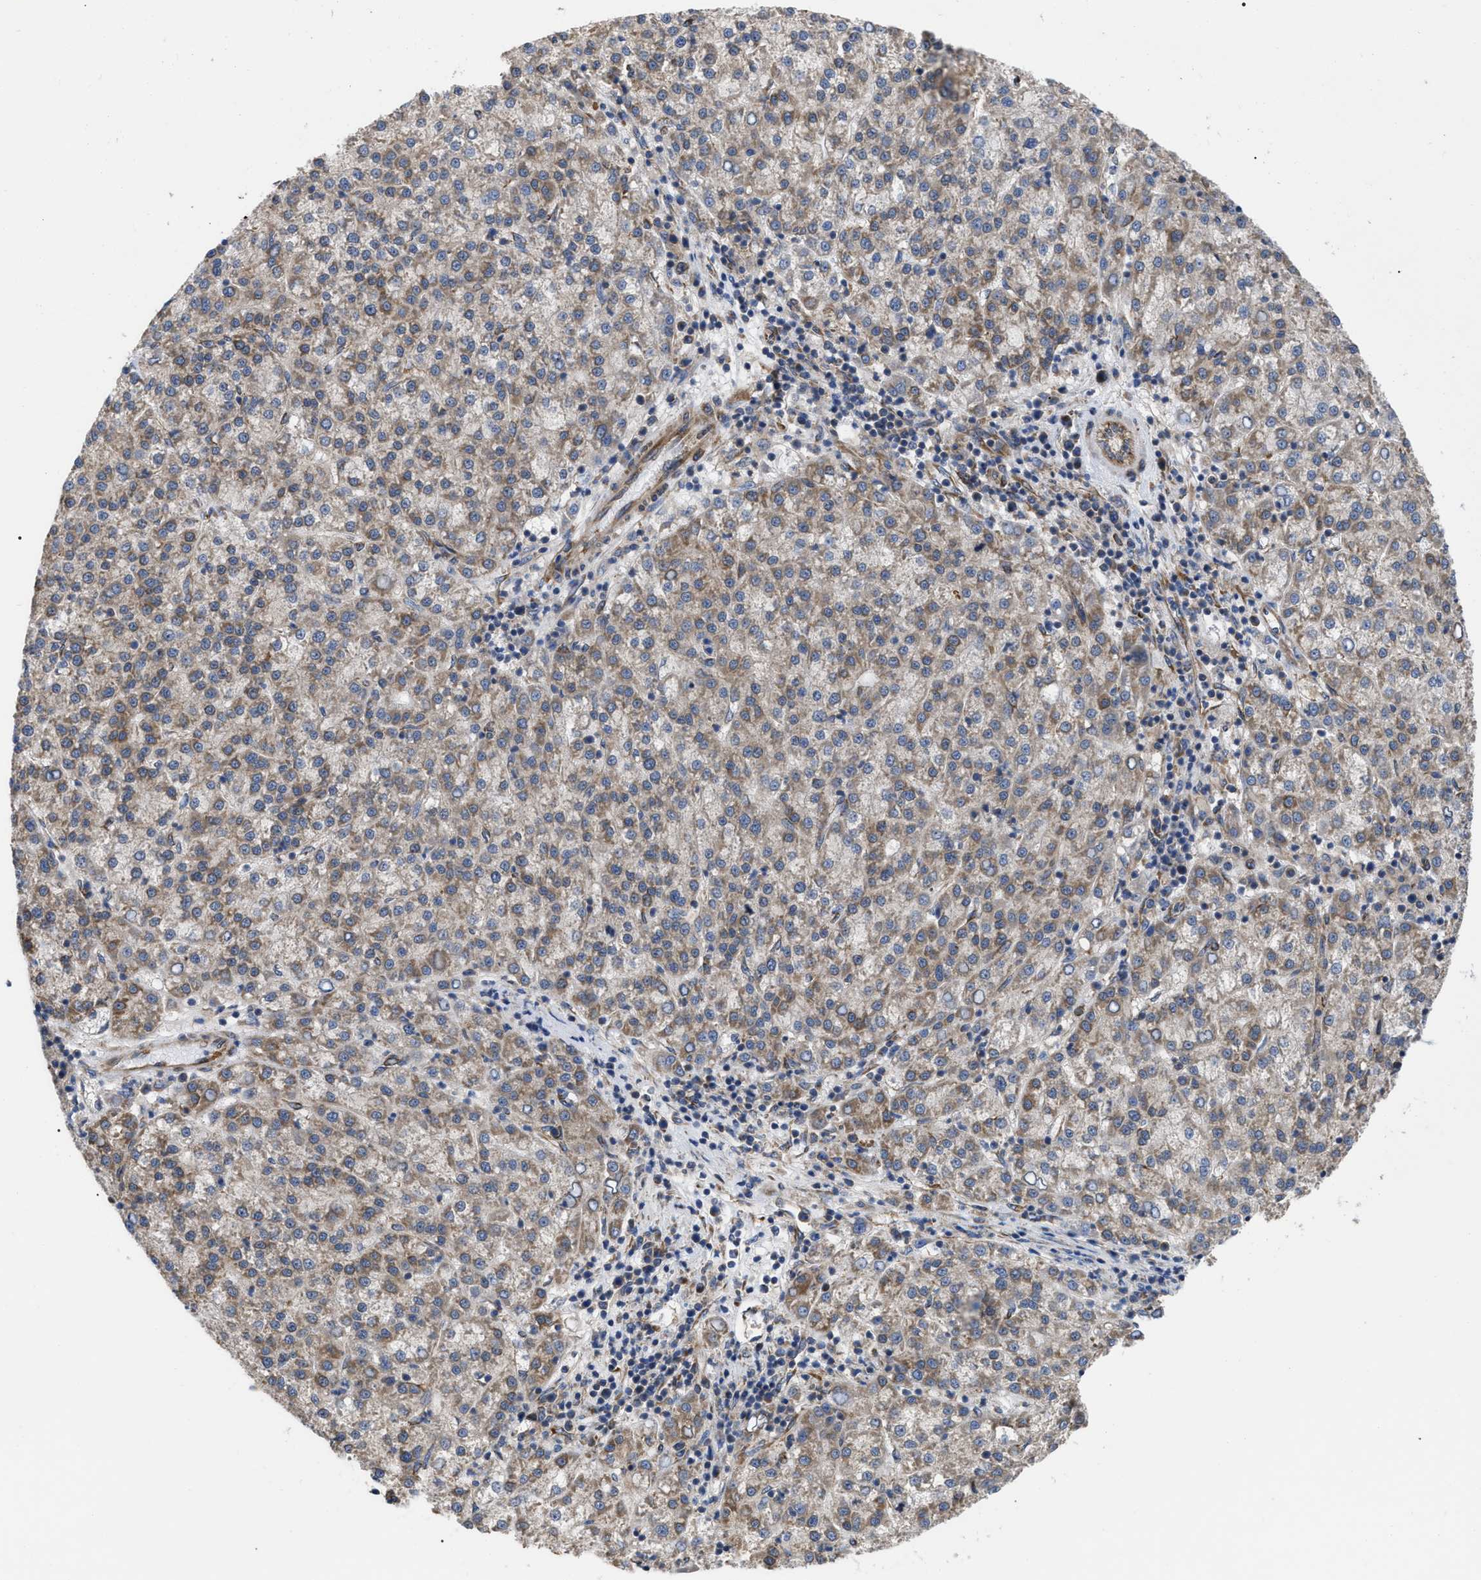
{"staining": {"intensity": "moderate", "quantity": ">75%", "location": "cytoplasmic/membranous"}, "tissue": "liver cancer", "cell_type": "Tumor cells", "image_type": "cancer", "snomed": [{"axis": "morphology", "description": "Carcinoma, Hepatocellular, NOS"}, {"axis": "topography", "description": "Liver"}], "caption": "The immunohistochemical stain highlights moderate cytoplasmic/membranous staining in tumor cells of liver hepatocellular carcinoma tissue.", "gene": "FAM120A", "patient": {"sex": "female", "age": 58}}